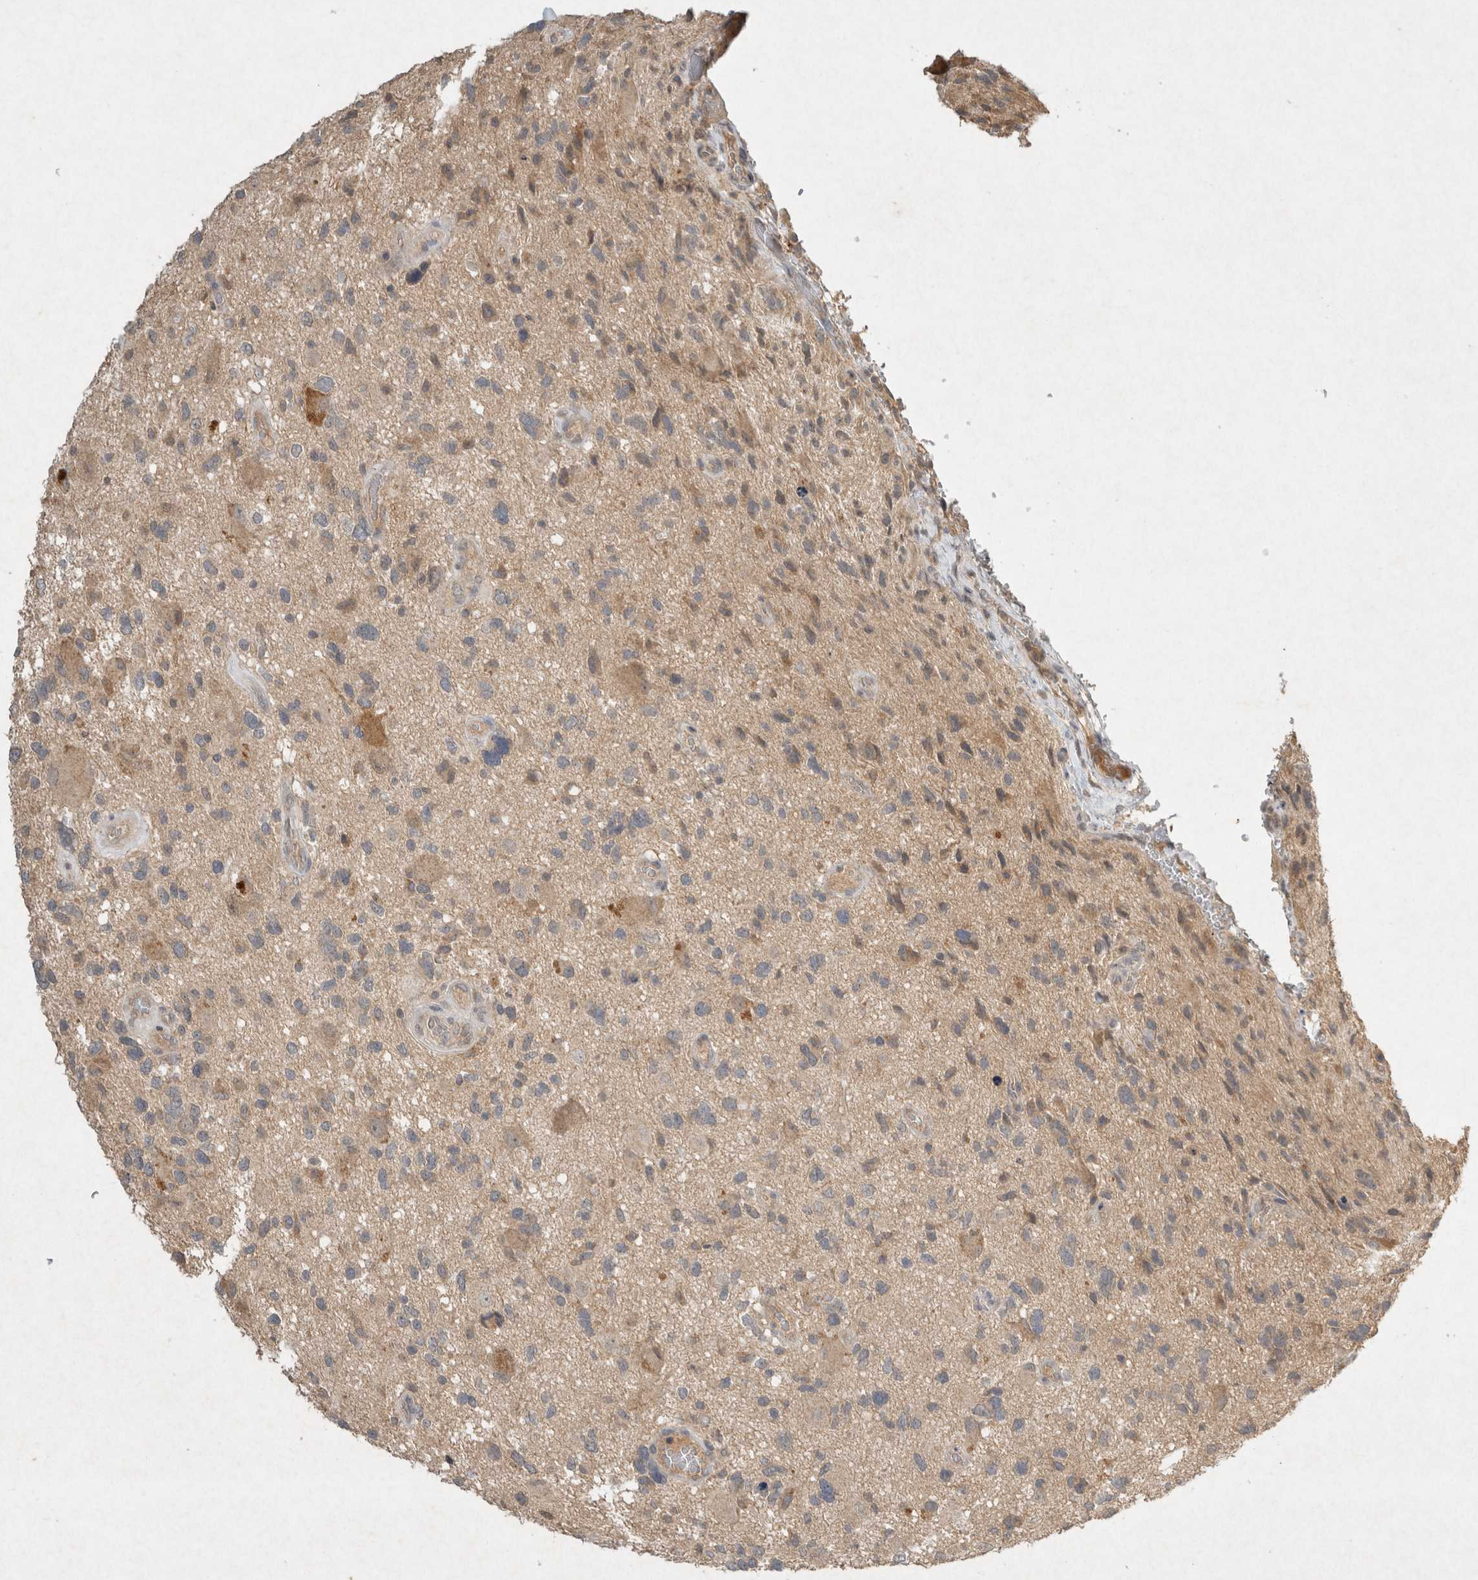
{"staining": {"intensity": "weak", "quantity": "25%-75%", "location": "cytoplasmic/membranous"}, "tissue": "glioma", "cell_type": "Tumor cells", "image_type": "cancer", "snomed": [{"axis": "morphology", "description": "Glioma, malignant, High grade"}, {"axis": "topography", "description": "Brain"}], "caption": "IHC (DAB) staining of human glioma reveals weak cytoplasmic/membranous protein expression in about 25%-75% of tumor cells.", "gene": "LOXL2", "patient": {"sex": "male", "age": 33}}